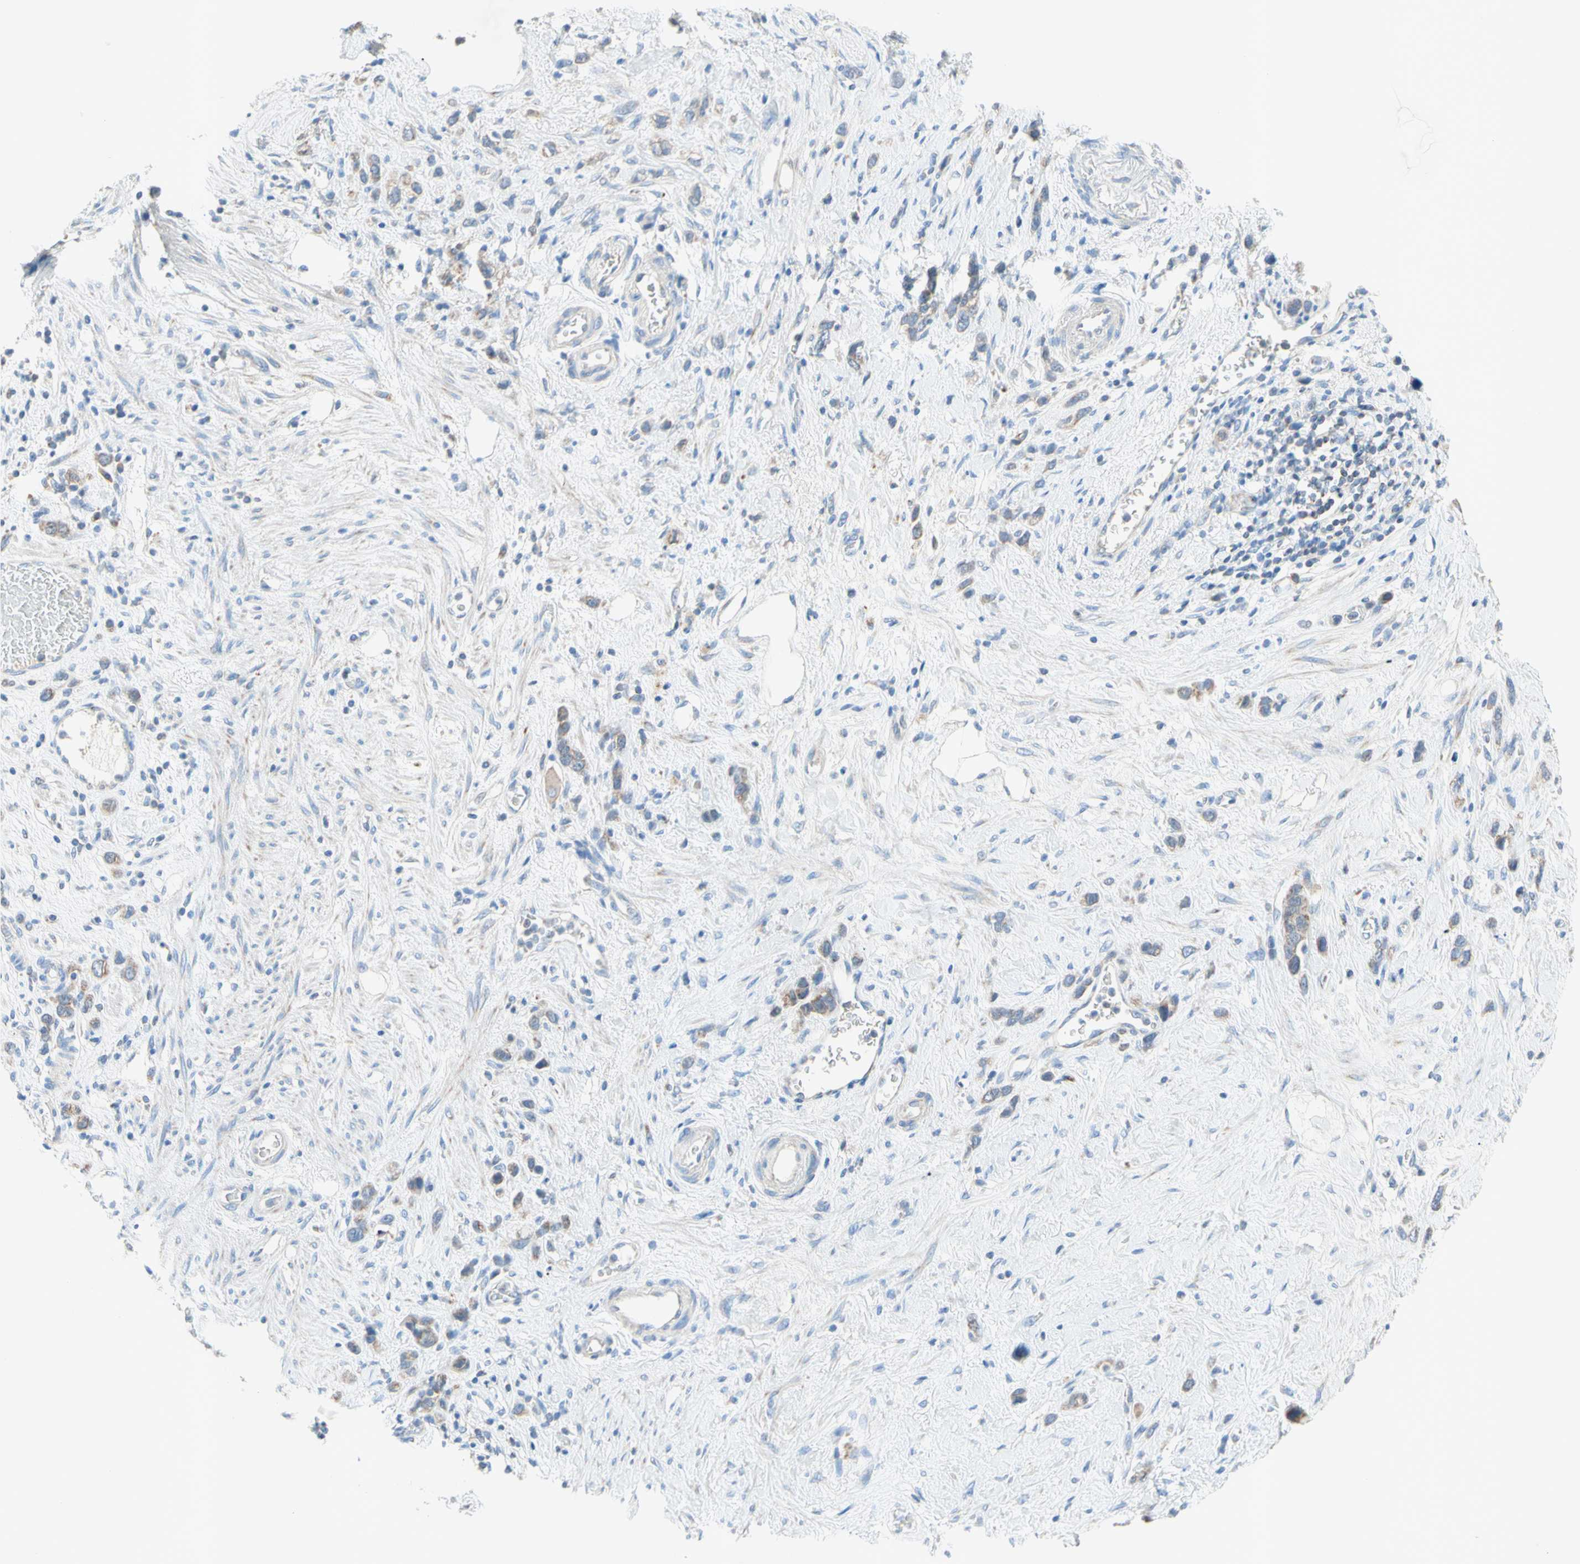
{"staining": {"intensity": "weak", "quantity": ">75%", "location": "cytoplasmic/membranous"}, "tissue": "stomach cancer", "cell_type": "Tumor cells", "image_type": "cancer", "snomed": [{"axis": "morphology", "description": "Adenocarcinoma, NOS"}, {"axis": "morphology", "description": "Adenocarcinoma, High grade"}, {"axis": "topography", "description": "Stomach, upper"}, {"axis": "topography", "description": "Stomach, lower"}], "caption": "Immunohistochemical staining of stomach cancer reveals weak cytoplasmic/membranous protein staining in approximately >75% of tumor cells. Using DAB (3,3'-diaminobenzidine) (brown) and hematoxylin (blue) stains, captured at high magnification using brightfield microscopy.", "gene": "MFF", "patient": {"sex": "female", "age": 65}}